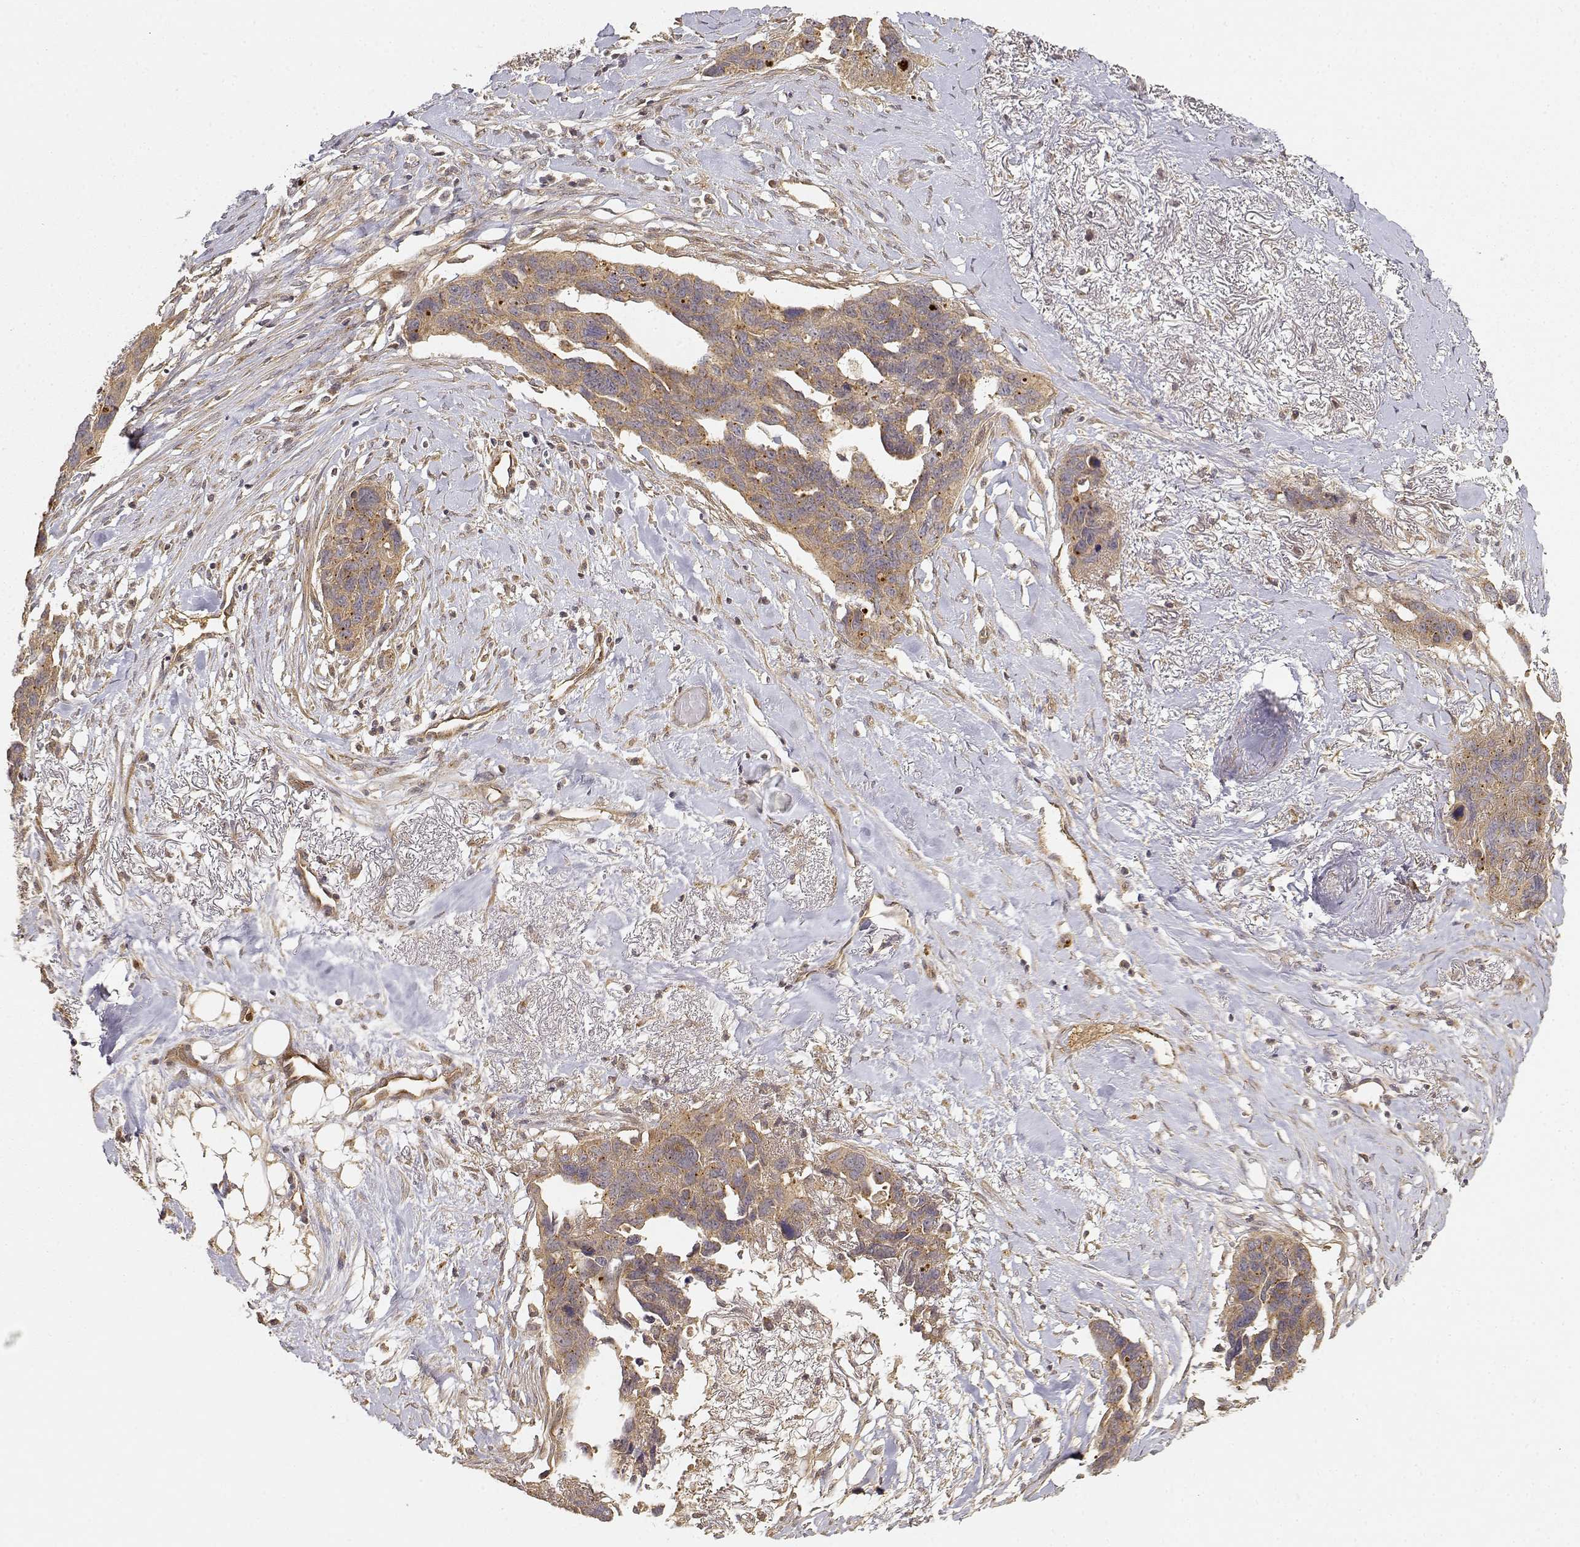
{"staining": {"intensity": "moderate", "quantity": ">75%", "location": "cytoplasmic/membranous"}, "tissue": "ovarian cancer", "cell_type": "Tumor cells", "image_type": "cancer", "snomed": [{"axis": "morphology", "description": "Cystadenocarcinoma, serous, NOS"}, {"axis": "topography", "description": "Ovary"}], "caption": "Protein expression analysis of human ovarian serous cystadenocarcinoma reveals moderate cytoplasmic/membranous positivity in about >75% of tumor cells.", "gene": "CDK5RAP2", "patient": {"sex": "female", "age": 69}}